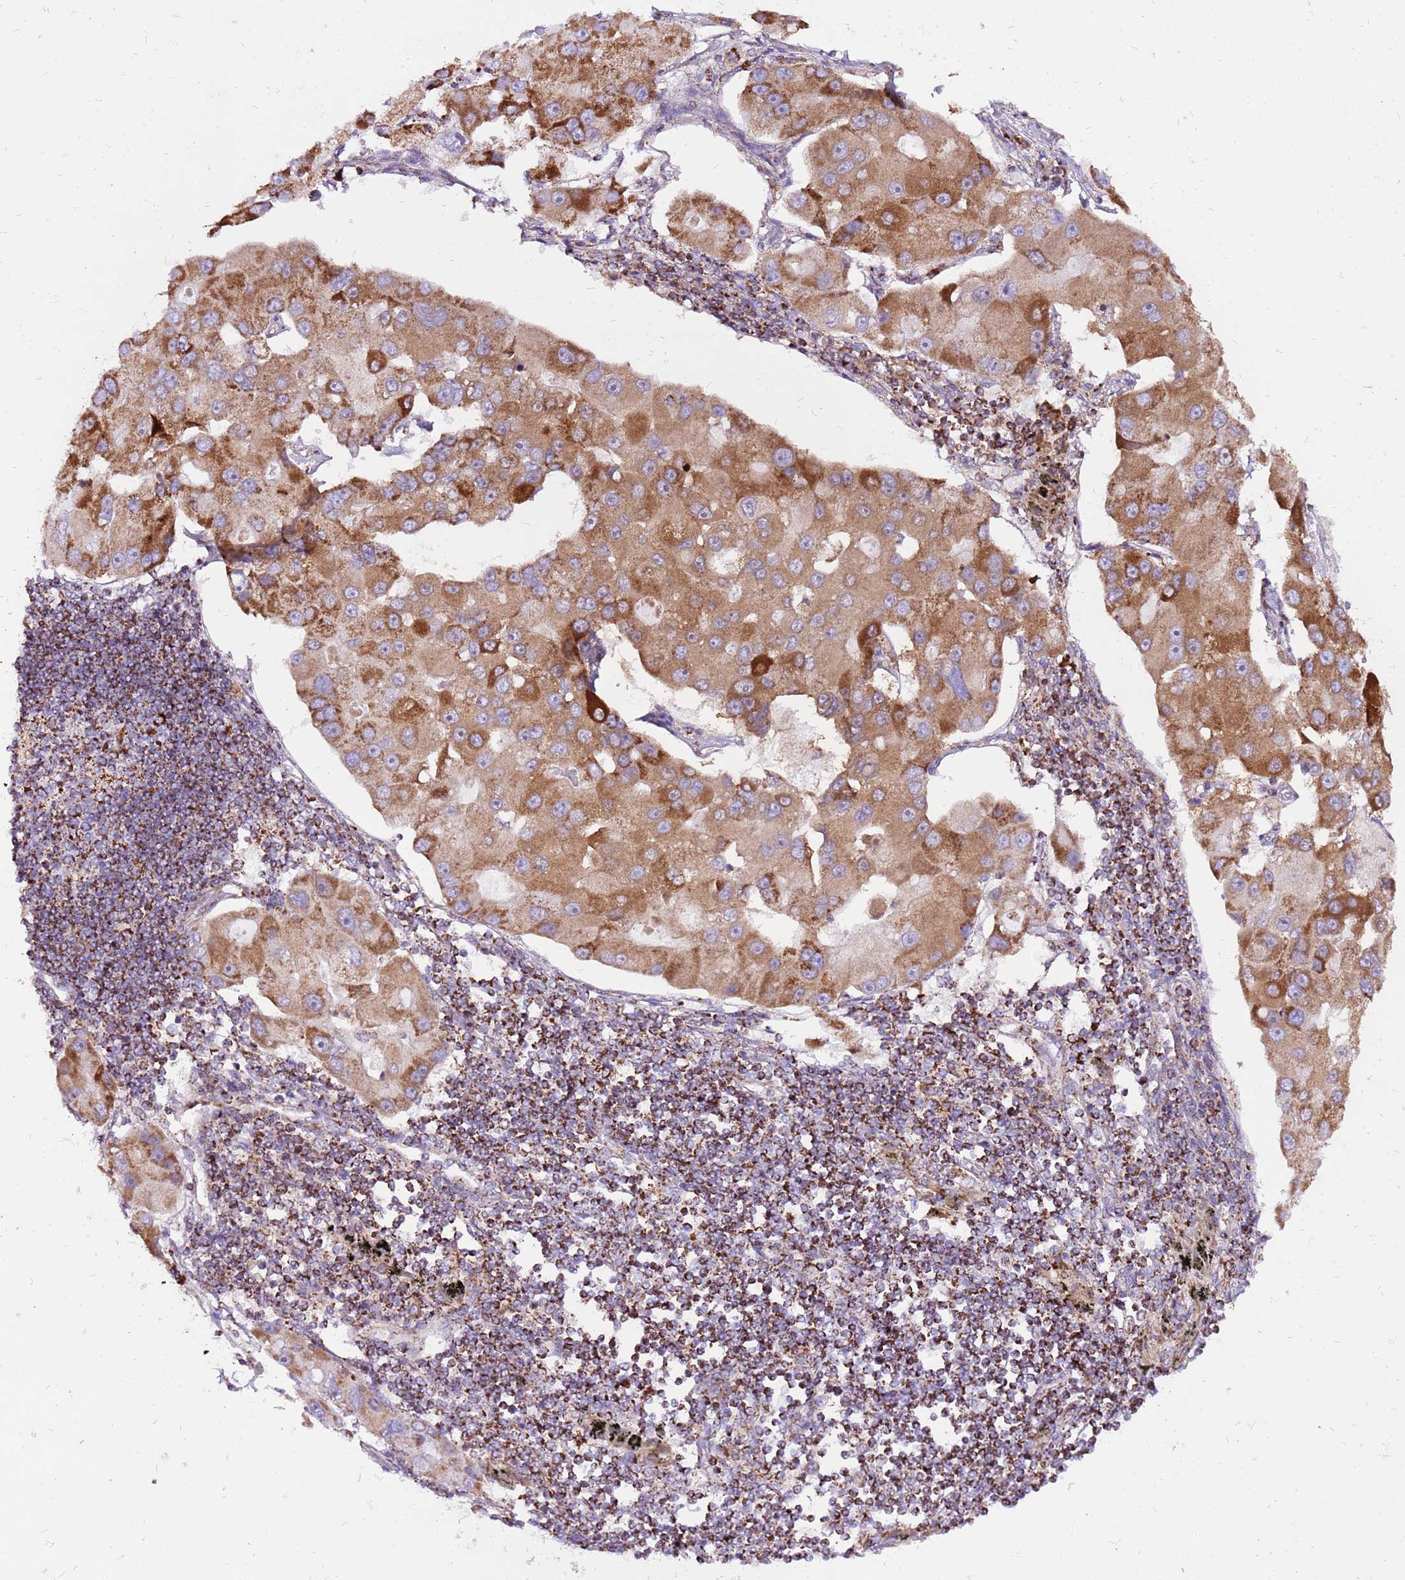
{"staining": {"intensity": "strong", "quantity": ">75%", "location": "cytoplasmic/membranous"}, "tissue": "lung cancer", "cell_type": "Tumor cells", "image_type": "cancer", "snomed": [{"axis": "morphology", "description": "Adenocarcinoma, NOS"}, {"axis": "topography", "description": "Lung"}], "caption": "A micrograph of lung adenocarcinoma stained for a protein displays strong cytoplasmic/membranous brown staining in tumor cells.", "gene": "GCDH", "patient": {"sex": "female", "age": 54}}